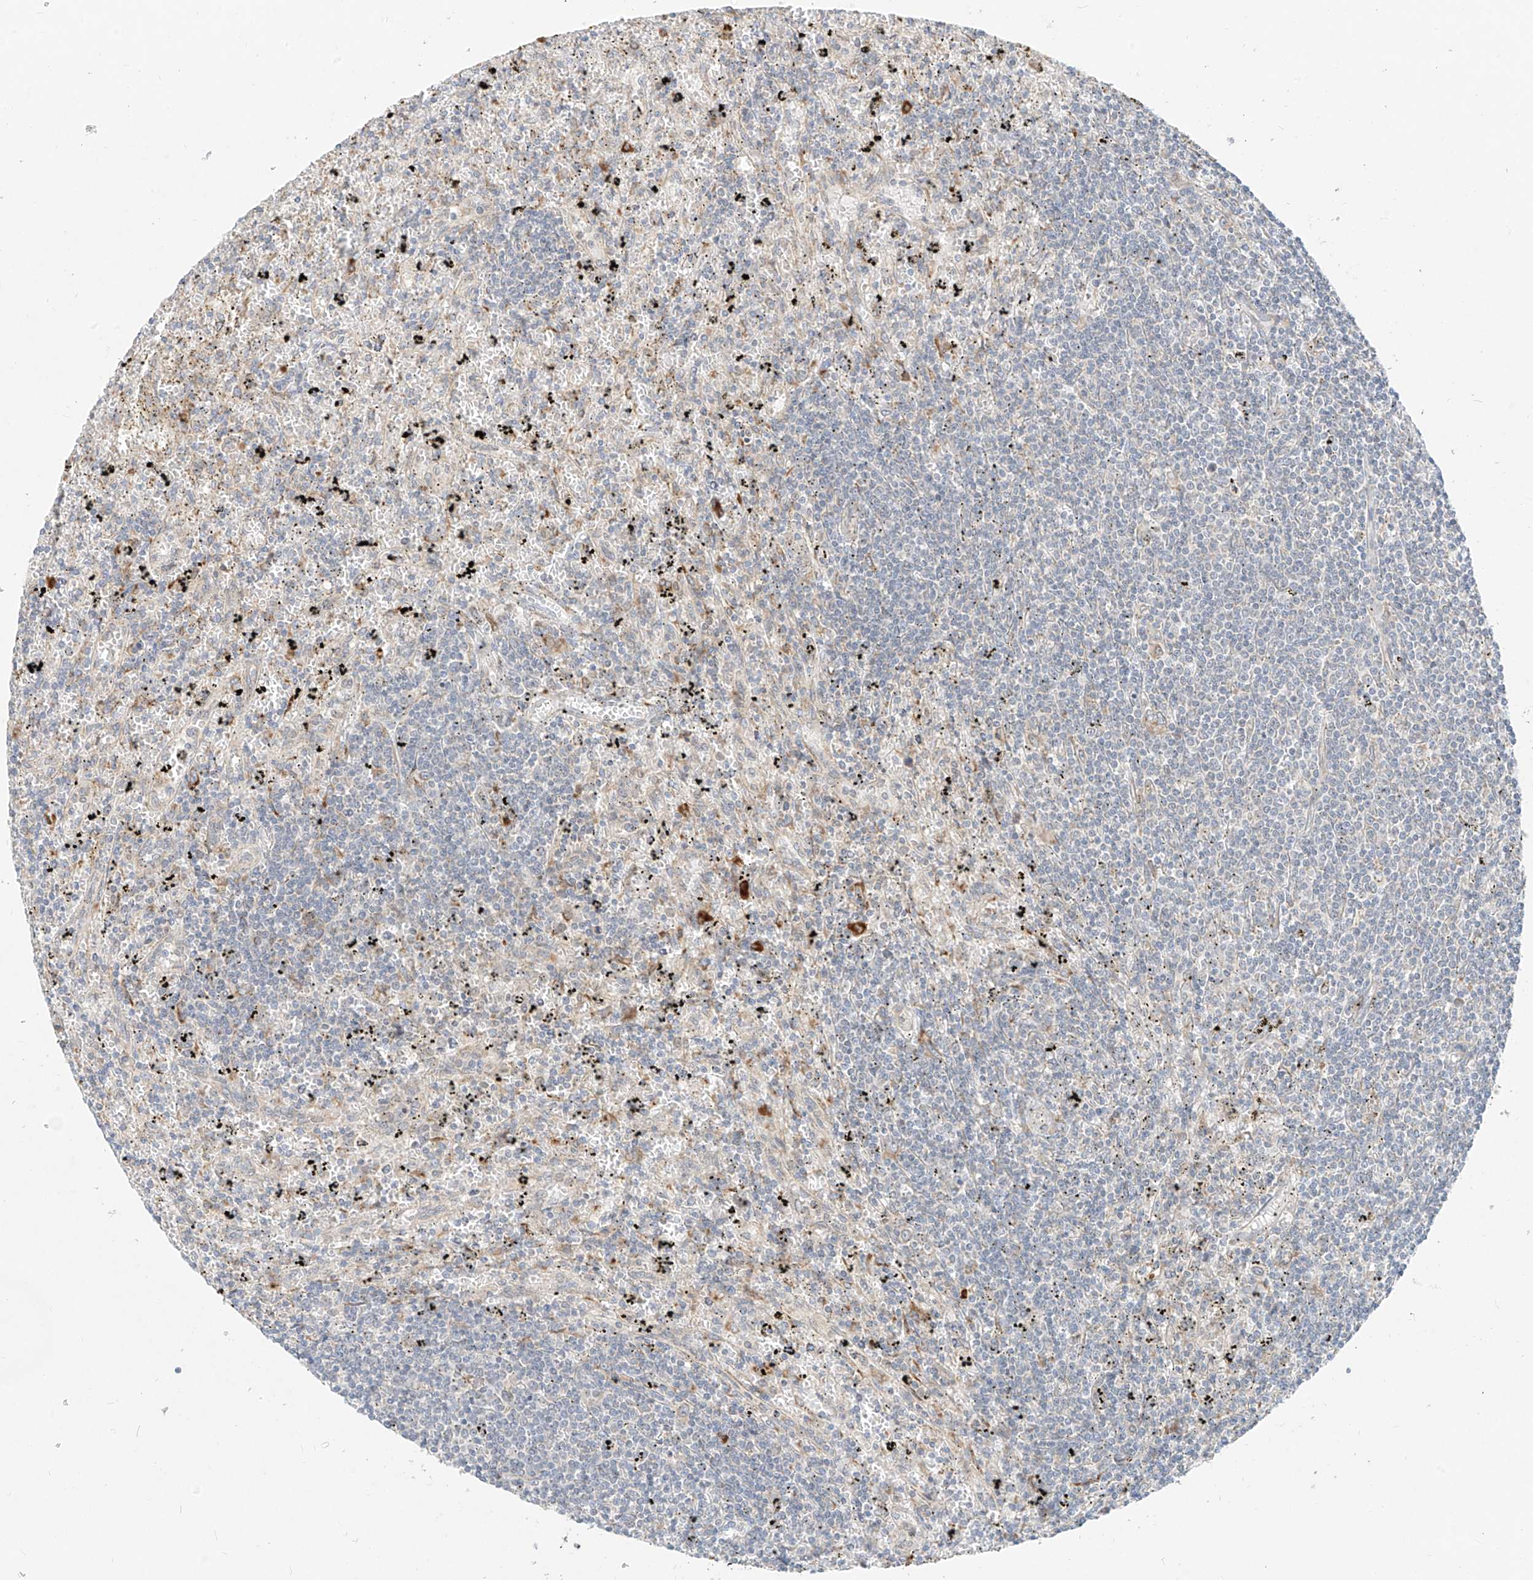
{"staining": {"intensity": "negative", "quantity": "none", "location": "none"}, "tissue": "lymphoma", "cell_type": "Tumor cells", "image_type": "cancer", "snomed": [{"axis": "morphology", "description": "Malignant lymphoma, non-Hodgkin's type, Low grade"}, {"axis": "topography", "description": "Spleen"}], "caption": "IHC of human lymphoma reveals no expression in tumor cells. (DAB (3,3'-diaminobenzidine) immunohistochemistry visualized using brightfield microscopy, high magnification).", "gene": "STT3A", "patient": {"sex": "male", "age": 76}}